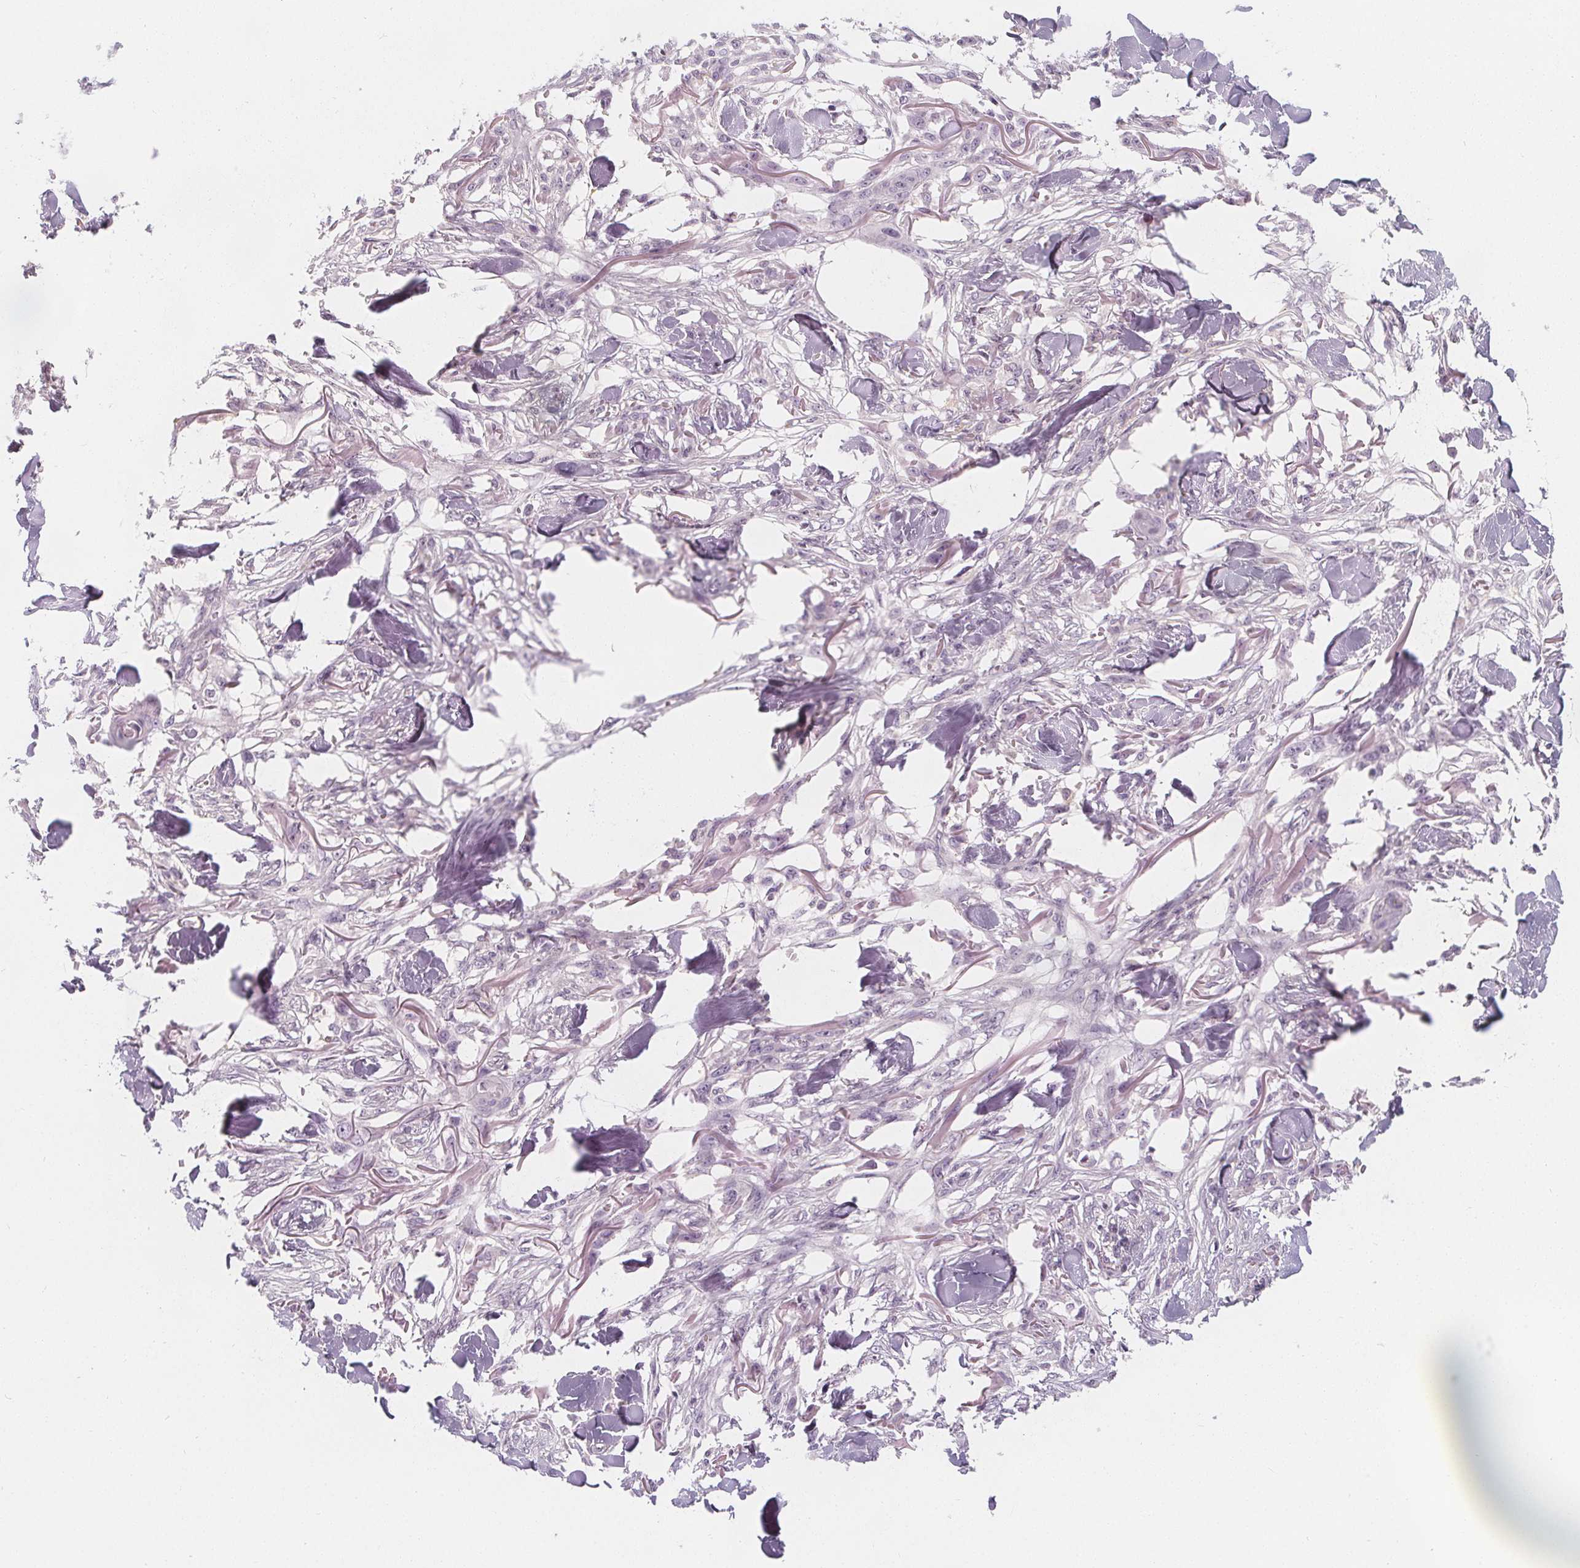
{"staining": {"intensity": "negative", "quantity": "none", "location": "none"}, "tissue": "skin cancer", "cell_type": "Tumor cells", "image_type": "cancer", "snomed": [{"axis": "morphology", "description": "Squamous cell carcinoma, NOS"}, {"axis": "topography", "description": "Skin"}], "caption": "Tumor cells are negative for brown protein staining in skin cancer.", "gene": "UGP2", "patient": {"sex": "female", "age": 59}}